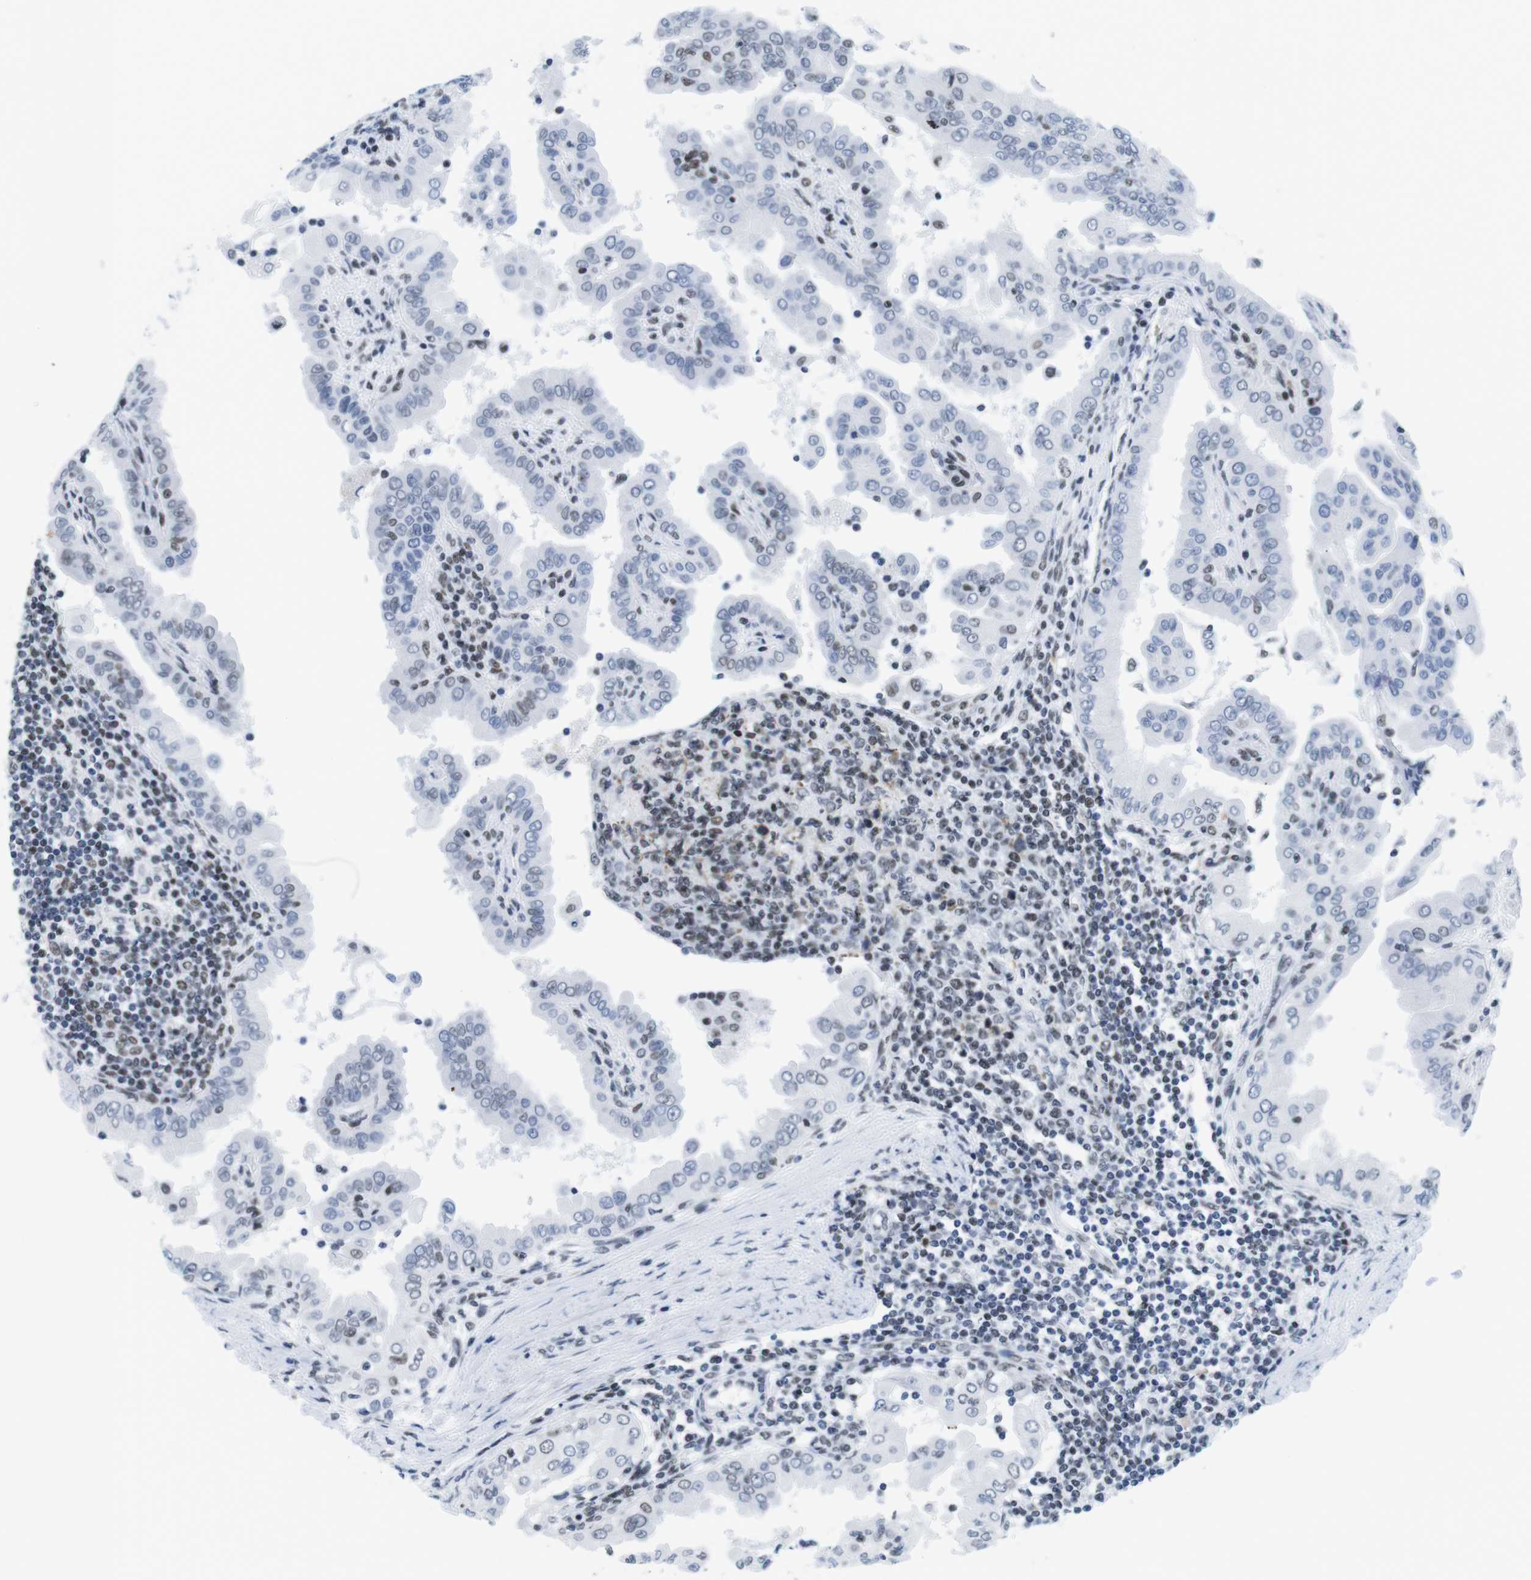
{"staining": {"intensity": "negative", "quantity": "none", "location": "none"}, "tissue": "thyroid cancer", "cell_type": "Tumor cells", "image_type": "cancer", "snomed": [{"axis": "morphology", "description": "Papillary adenocarcinoma, NOS"}, {"axis": "topography", "description": "Thyroid gland"}], "caption": "Human thyroid cancer (papillary adenocarcinoma) stained for a protein using immunohistochemistry displays no staining in tumor cells.", "gene": "IFI16", "patient": {"sex": "male", "age": 33}}